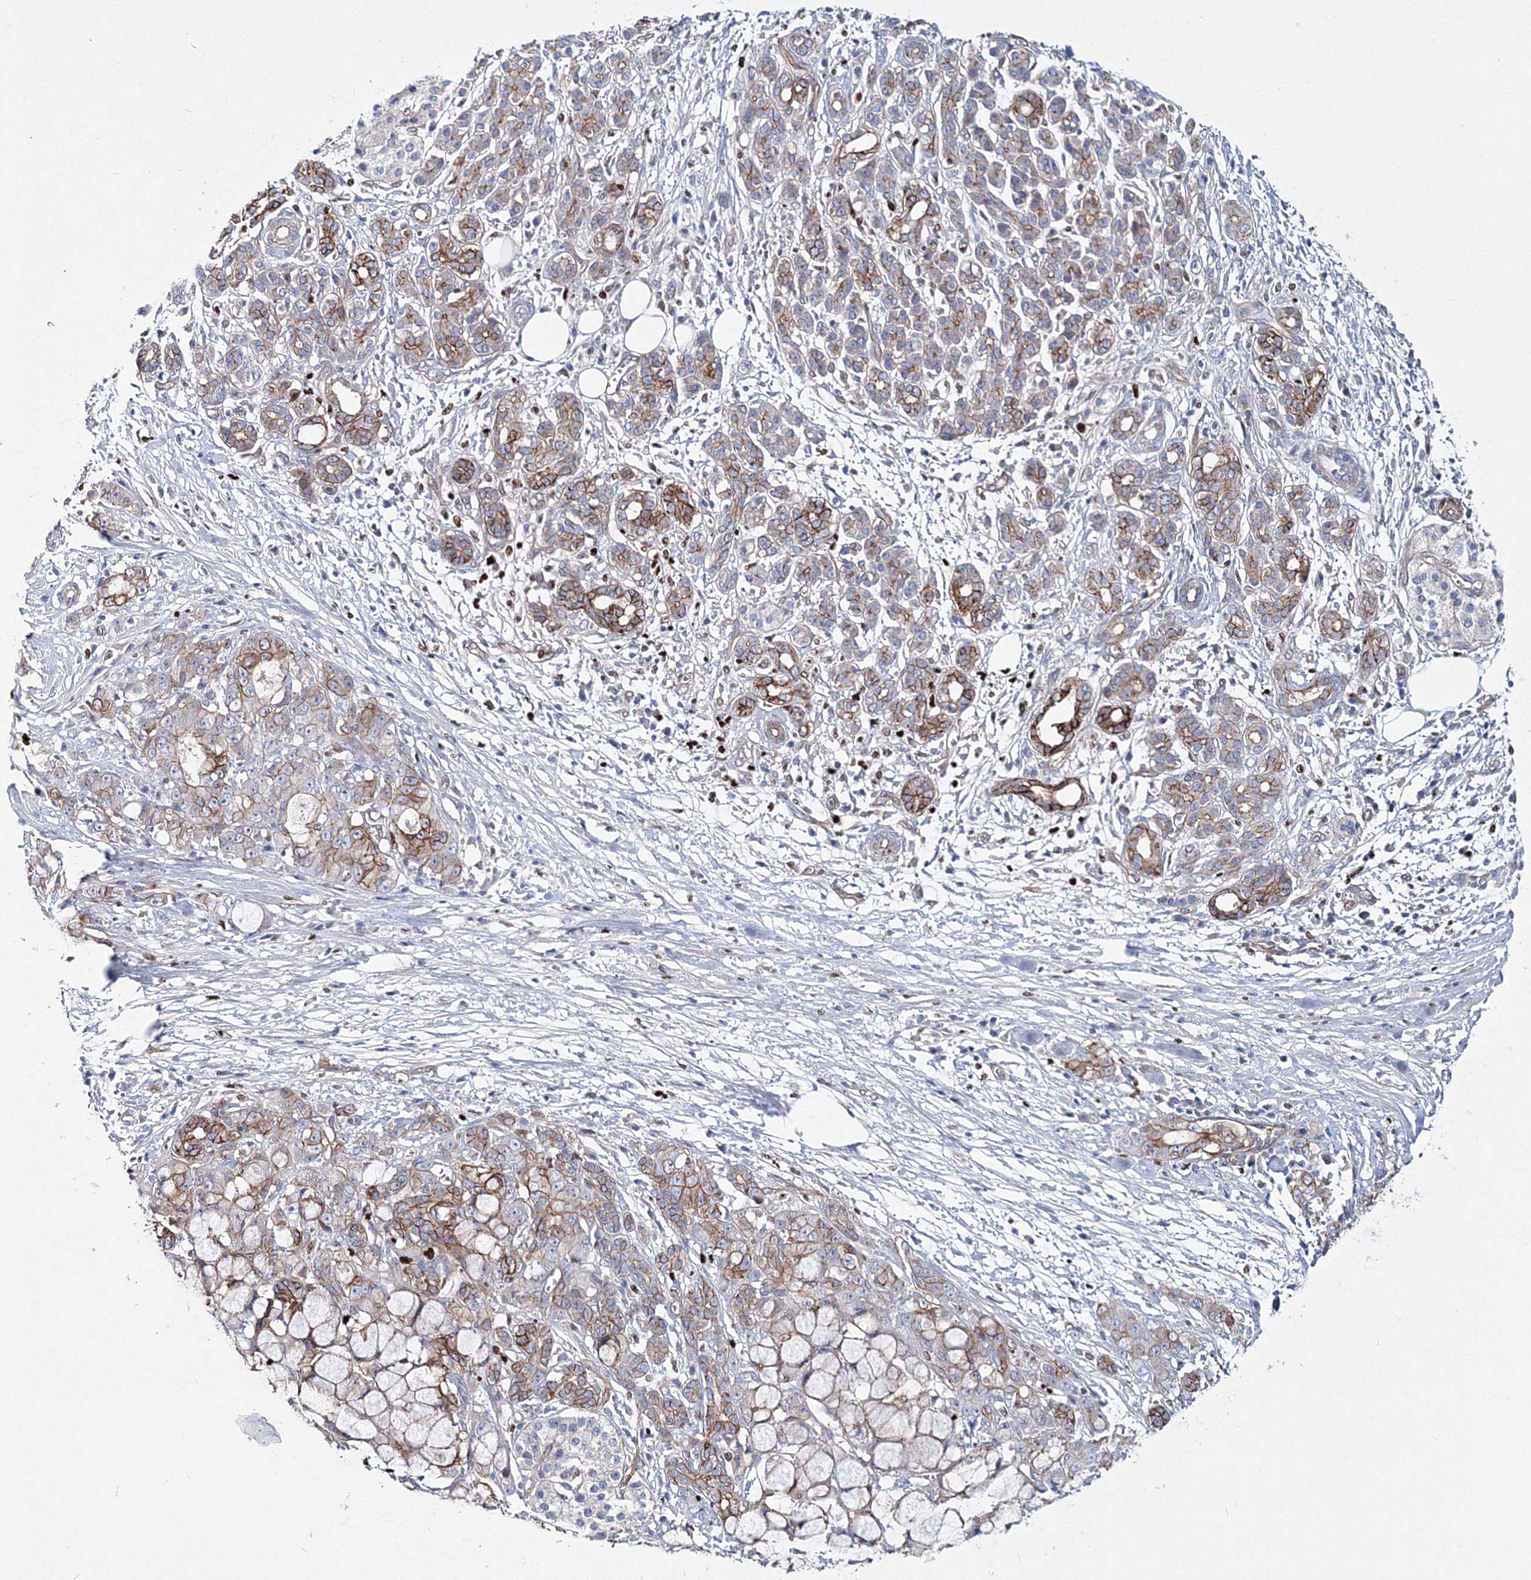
{"staining": {"intensity": "moderate", "quantity": "25%-75%", "location": "cytoplasmic/membranous"}, "tissue": "pancreatic cancer", "cell_type": "Tumor cells", "image_type": "cancer", "snomed": [{"axis": "morphology", "description": "Adenocarcinoma, NOS"}, {"axis": "topography", "description": "Pancreas"}], "caption": "Immunohistochemistry (DAB) staining of pancreatic cancer reveals moderate cytoplasmic/membranous protein expression in approximately 25%-75% of tumor cells. (DAB IHC with brightfield microscopy, high magnification).", "gene": "C11orf52", "patient": {"sex": "female", "age": 73}}